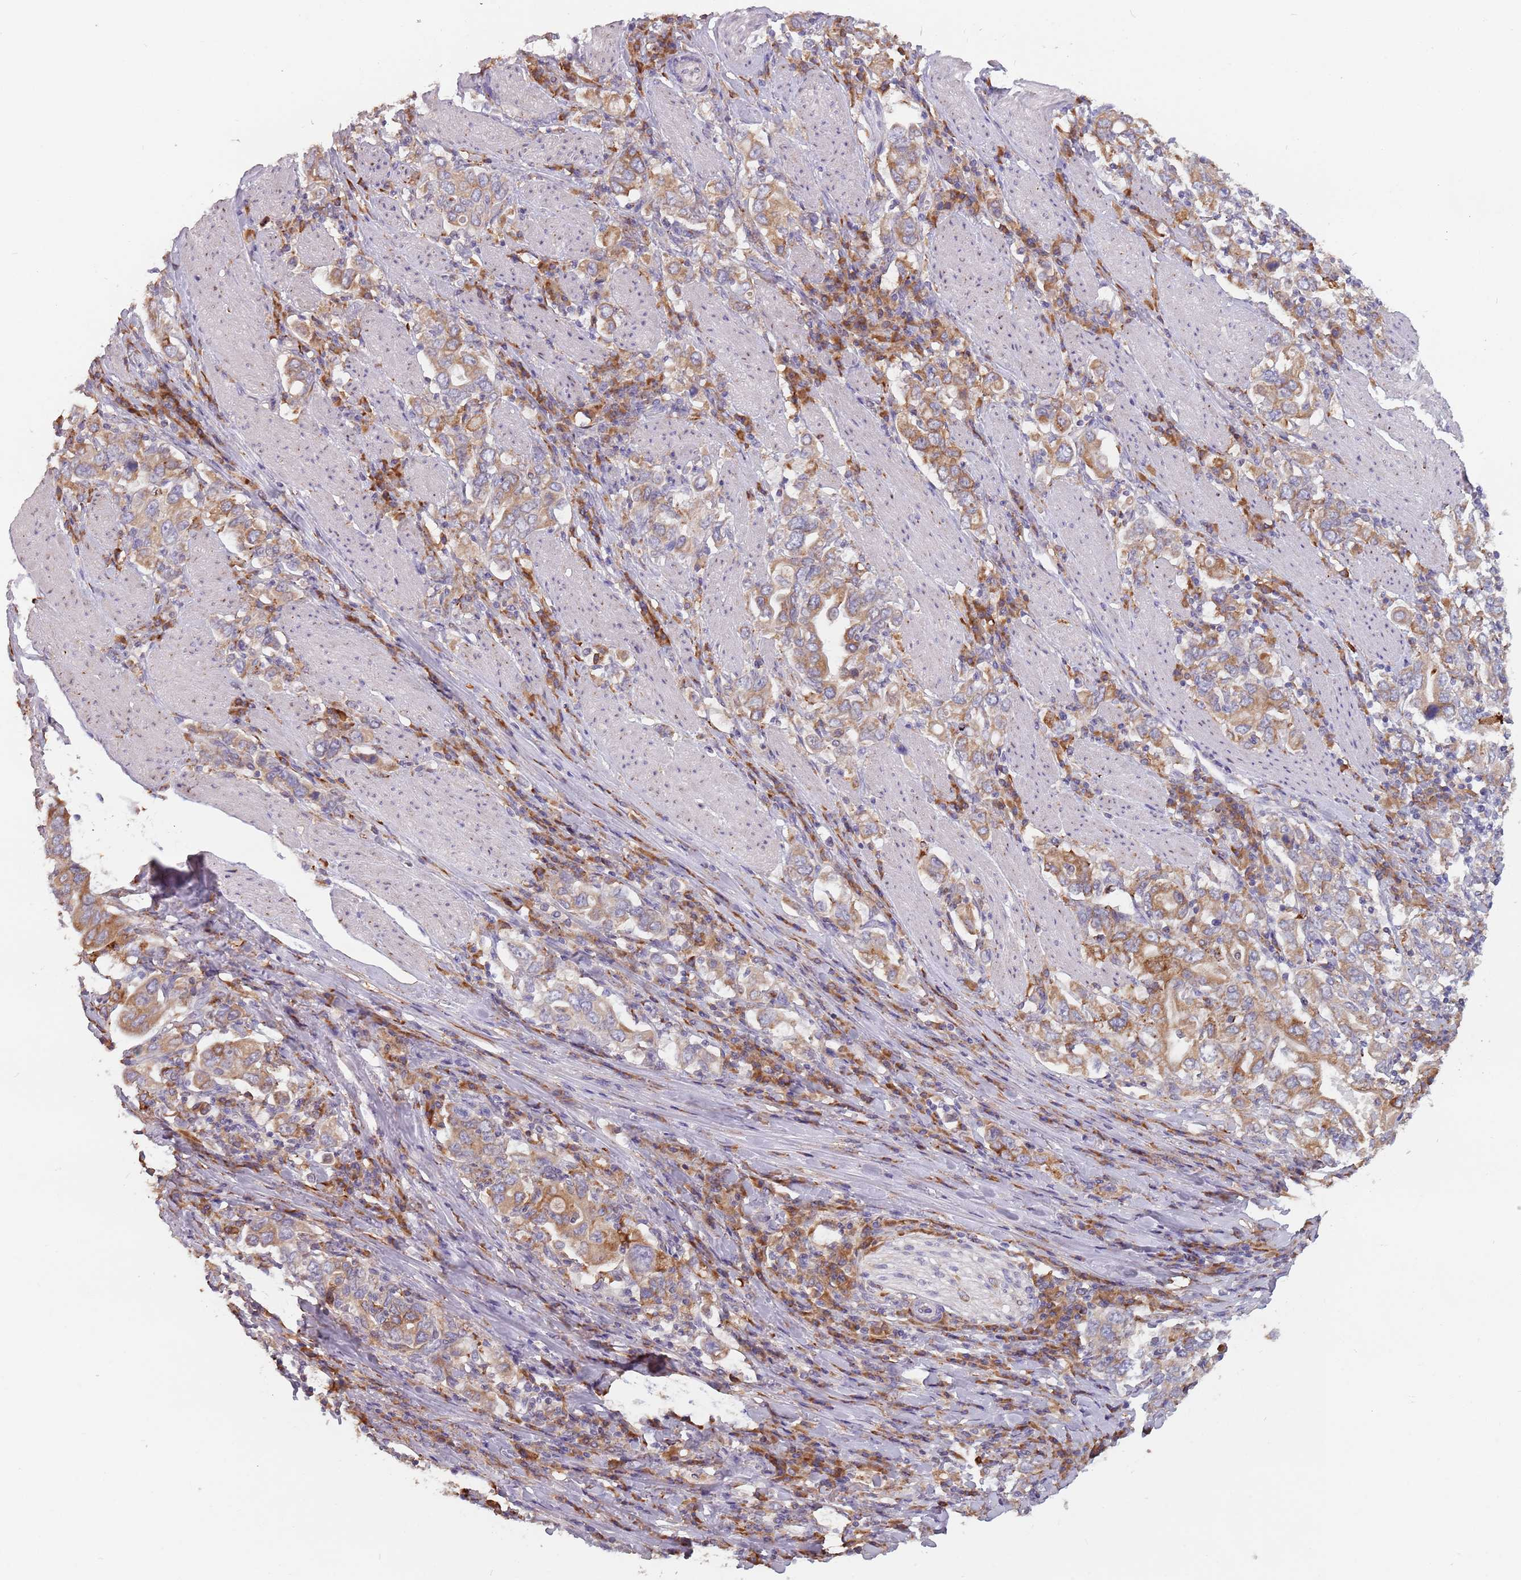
{"staining": {"intensity": "moderate", "quantity": ">75%", "location": "cytoplasmic/membranous"}, "tissue": "stomach cancer", "cell_type": "Tumor cells", "image_type": "cancer", "snomed": [{"axis": "morphology", "description": "Adenocarcinoma, NOS"}, {"axis": "topography", "description": "Stomach, upper"}], "caption": "Adenocarcinoma (stomach) stained with DAB immunohistochemistry (IHC) displays medium levels of moderate cytoplasmic/membranous positivity in approximately >75% of tumor cells. (DAB IHC with brightfield microscopy, high magnification).", "gene": "RPS9", "patient": {"sex": "male", "age": 62}}